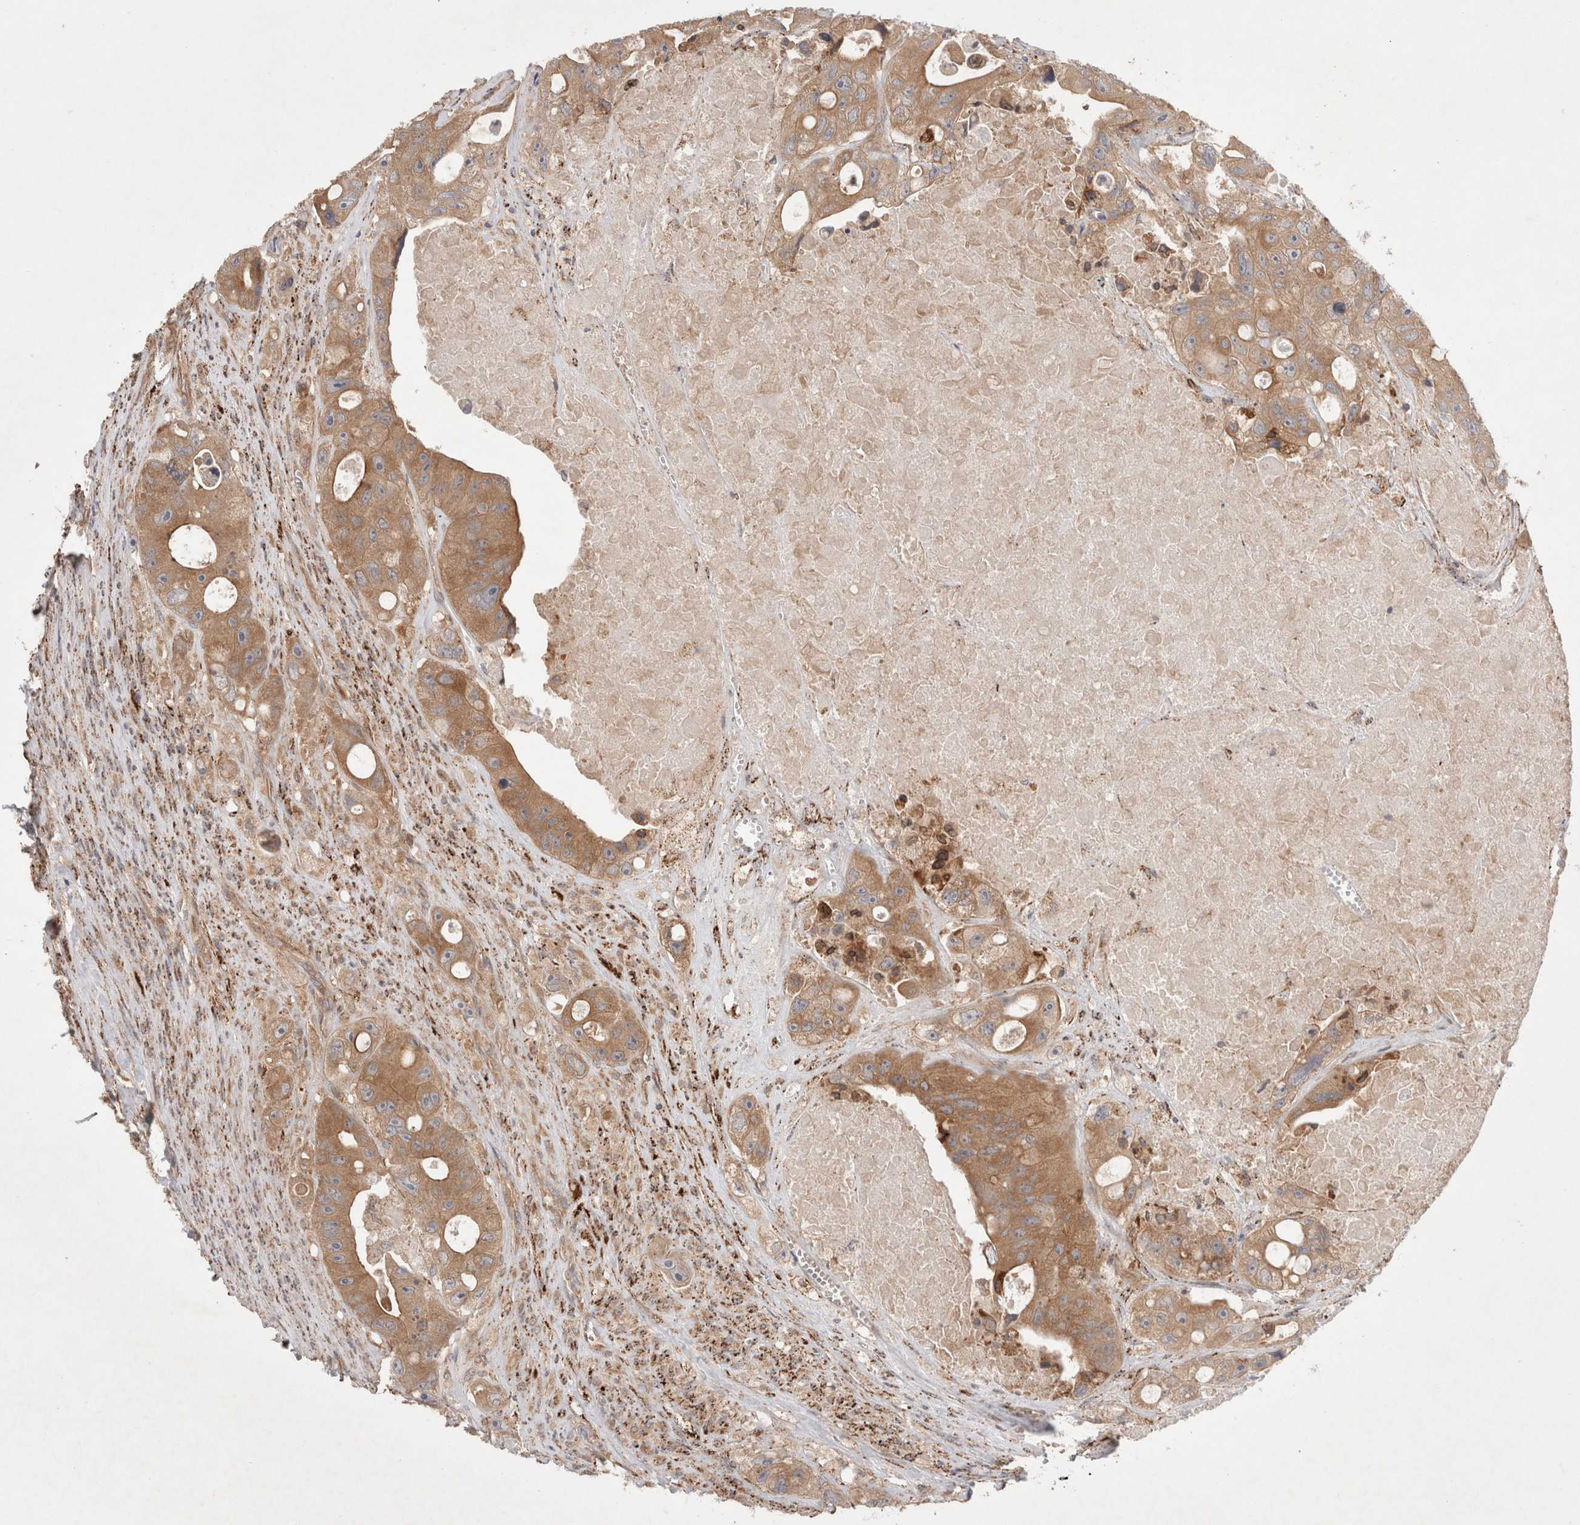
{"staining": {"intensity": "moderate", "quantity": ">75%", "location": "cytoplasmic/membranous"}, "tissue": "colorectal cancer", "cell_type": "Tumor cells", "image_type": "cancer", "snomed": [{"axis": "morphology", "description": "Adenocarcinoma, NOS"}, {"axis": "topography", "description": "Colon"}], "caption": "The photomicrograph shows staining of colorectal adenocarcinoma, revealing moderate cytoplasmic/membranous protein expression (brown color) within tumor cells.", "gene": "HROB", "patient": {"sex": "female", "age": 46}}